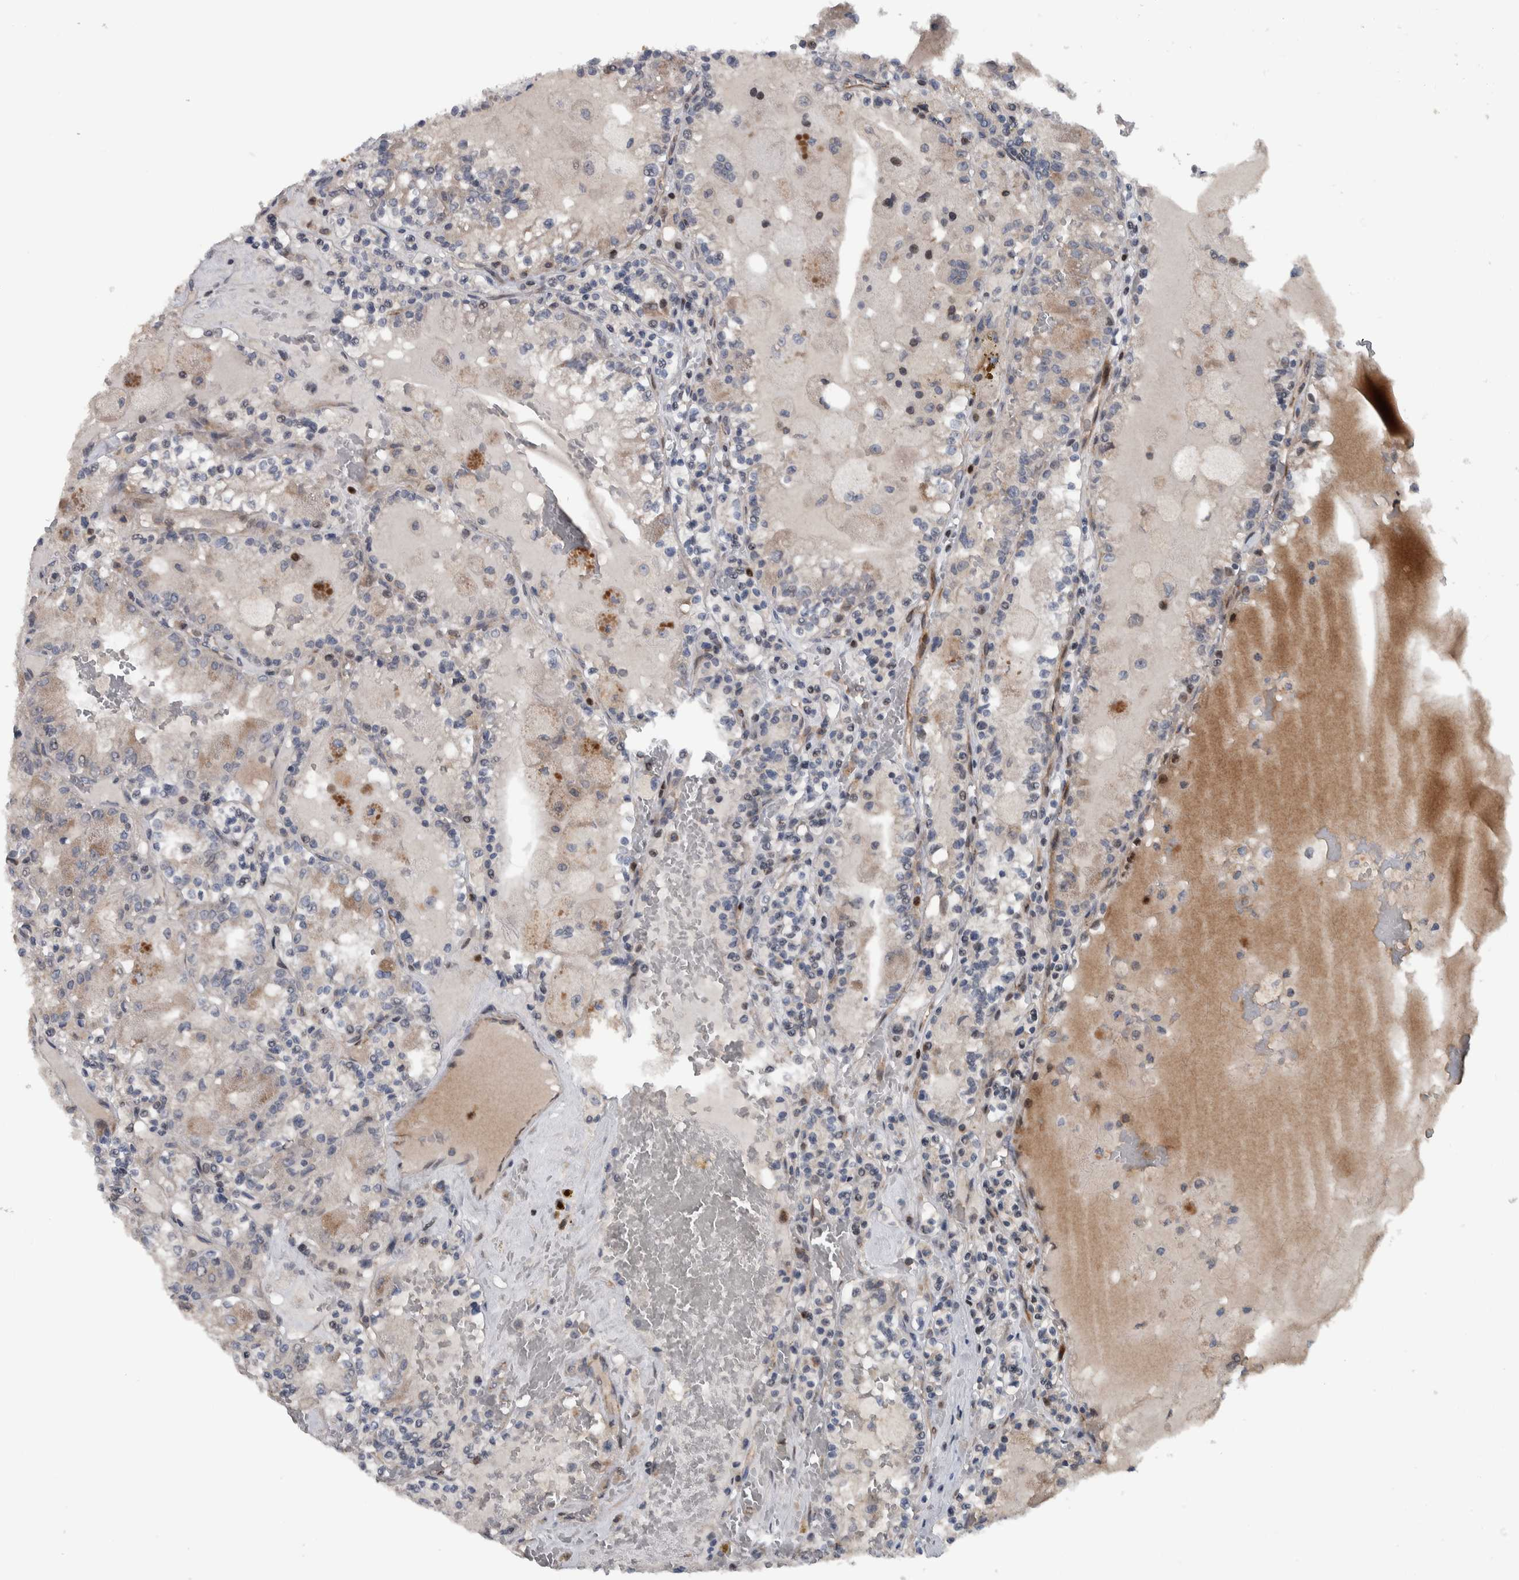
{"staining": {"intensity": "weak", "quantity": "<25%", "location": "cytoplasmic/membranous"}, "tissue": "renal cancer", "cell_type": "Tumor cells", "image_type": "cancer", "snomed": [{"axis": "morphology", "description": "Adenocarcinoma, NOS"}, {"axis": "topography", "description": "Kidney"}], "caption": "Immunohistochemistry of adenocarcinoma (renal) displays no staining in tumor cells.", "gene": "BAIAP2L1", "patient": {"sex": "female", "age": 56}}